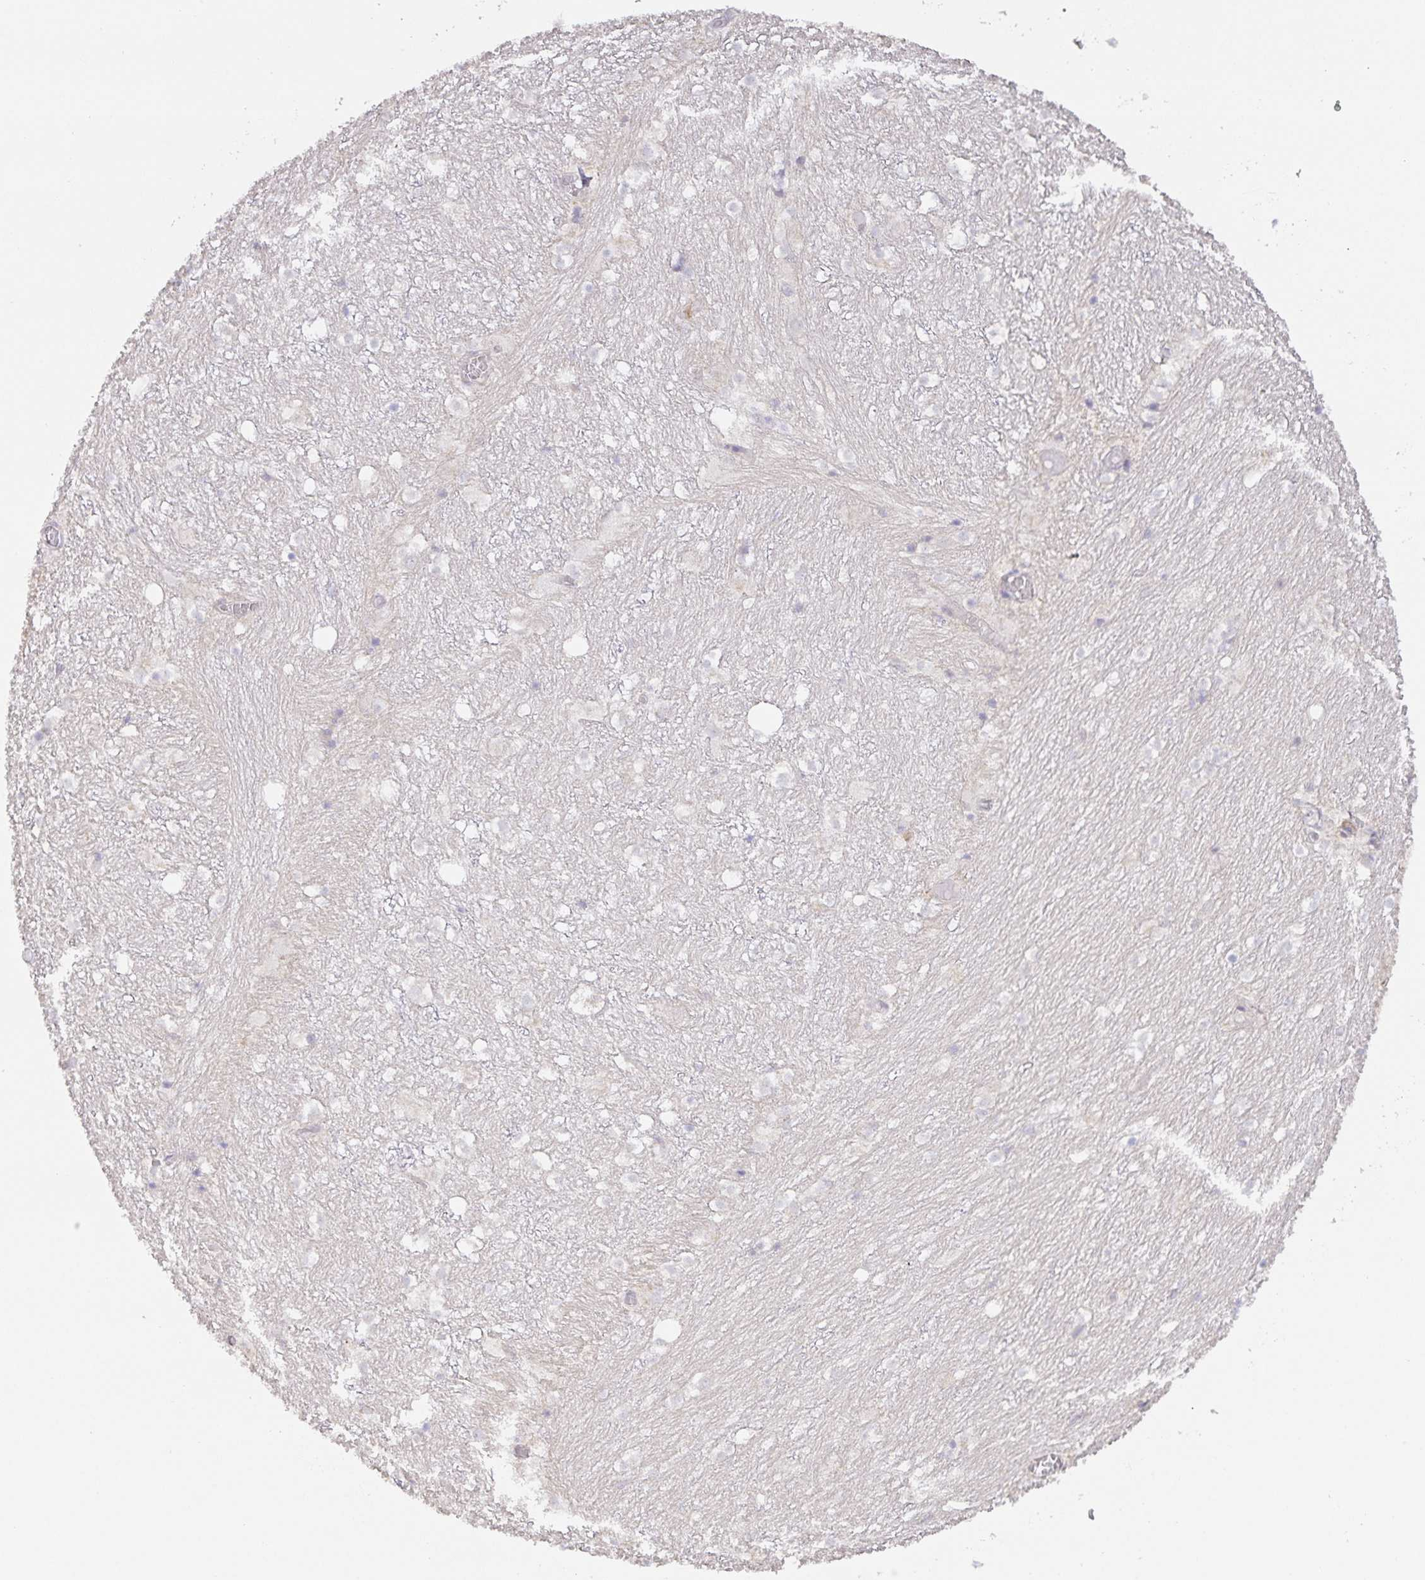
{"staining": {"intensity": "negative", "quantity": "none", "location": "none"}, "tissue": "hippocampus", "cell_type": "Glial cells", "image_type": "normal", "snomed": [{"axis": "morphology", "description": "Normal tissue, NOS"}, {"axis": "topography", "description": "Hippocampus"}], "caption": "Immunohistochemistry of unremarkable human hippocampus reveals no expression in glial cells. (DAB (3,3'-diaminobenzidine) immunohistochemistry (IHC), high magnification).", "gene": "ZDHHC11B", "patient": {"sex": "female", "age": 52}}